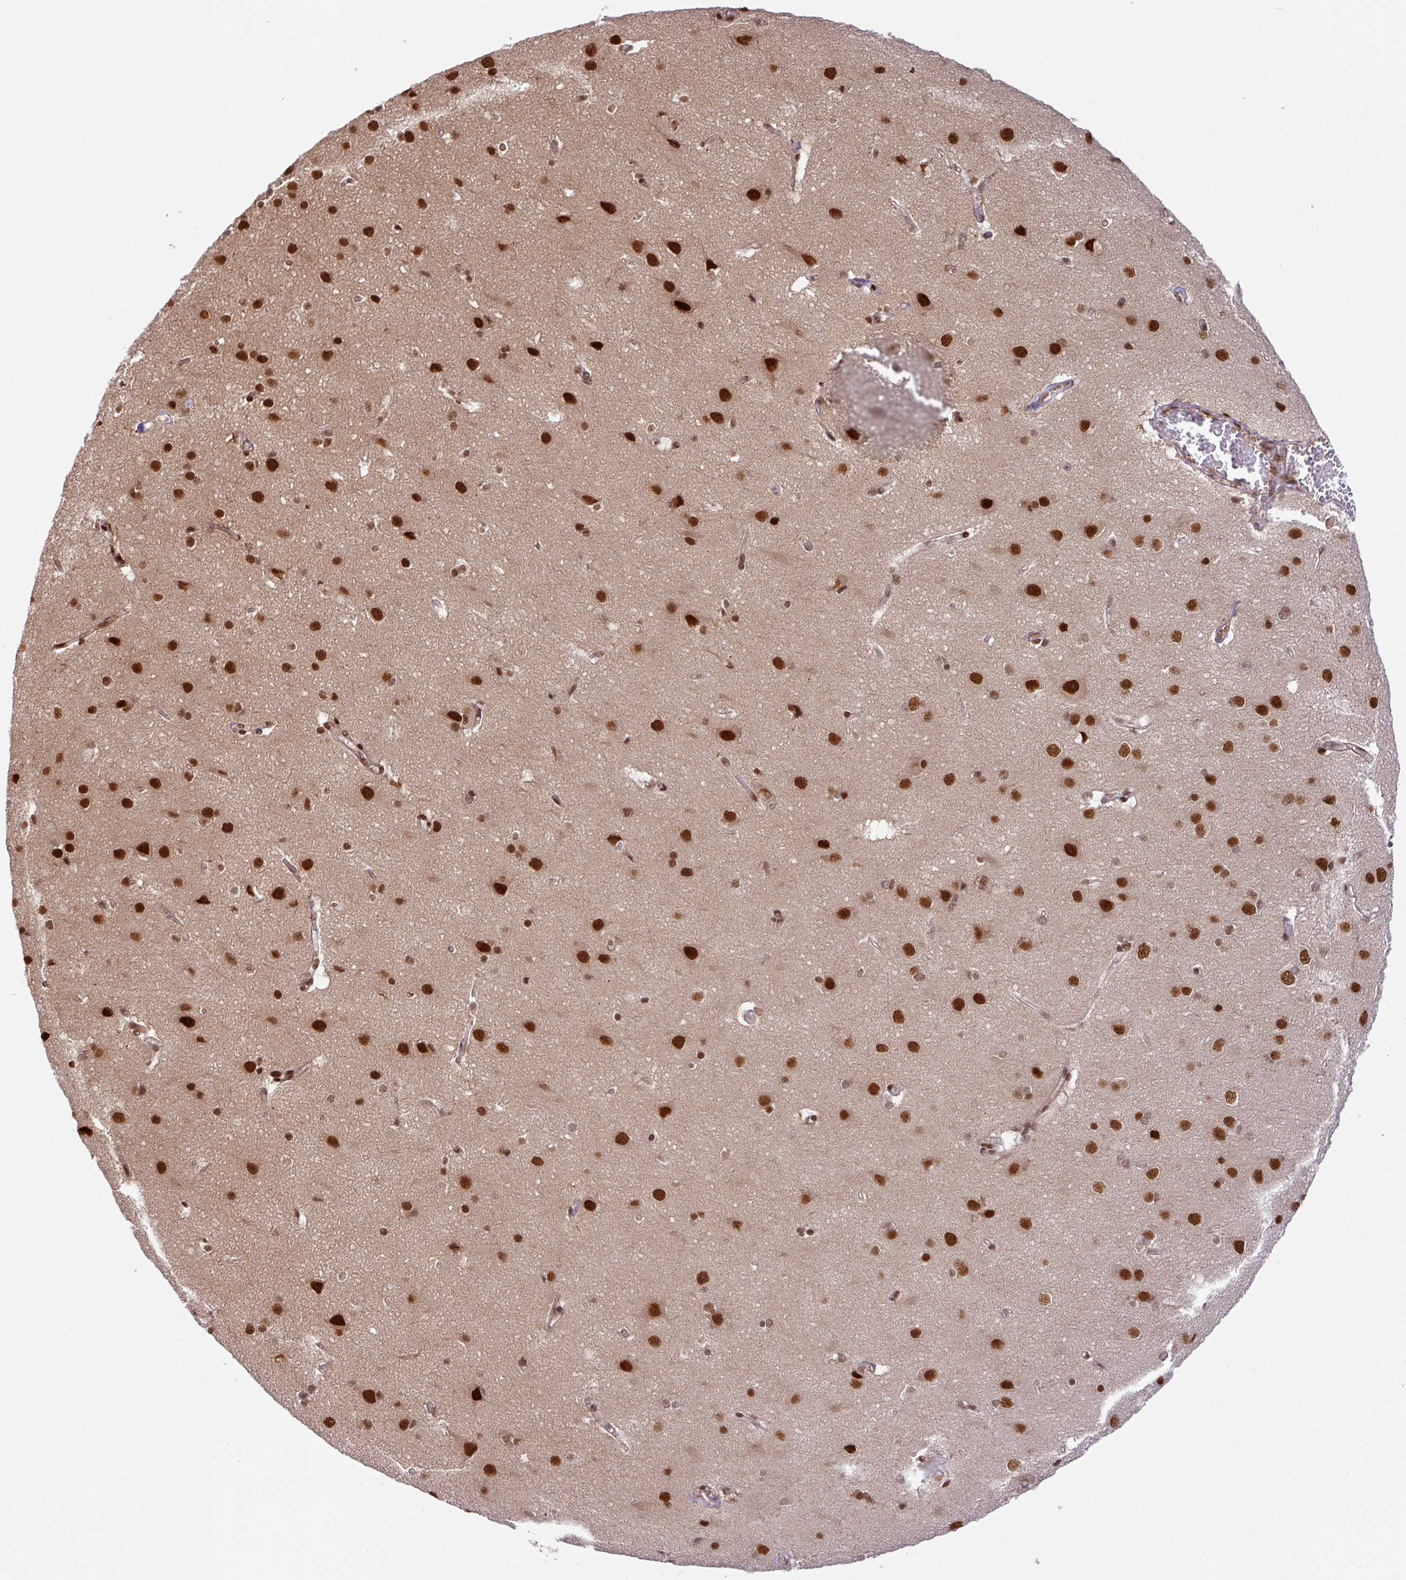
{"staining": {"intensity": "moderate", "quantity": ">75%", "location": "nuclear"}, "tissue": "cerebral cortex", "cell_type": "Endothelial cells", "image_type": "normal", "snomed": [{"axis": "morphology", "description": "Normal tissue, NOS"}, {"axis": "topography", "description": "Cerebral cortex"}], "caption": "Endothelial cells demonstrate medium levels of moderate nuclear staining in approximately >75% of cells in normal cerebral cortex. The protein is stained brown, and the nuclei are stained in blue (DAB IHC with brightfield microscopy, high magnification).", "gene": "SRSF2", "patient": {"sex": "male", "age": 37}}